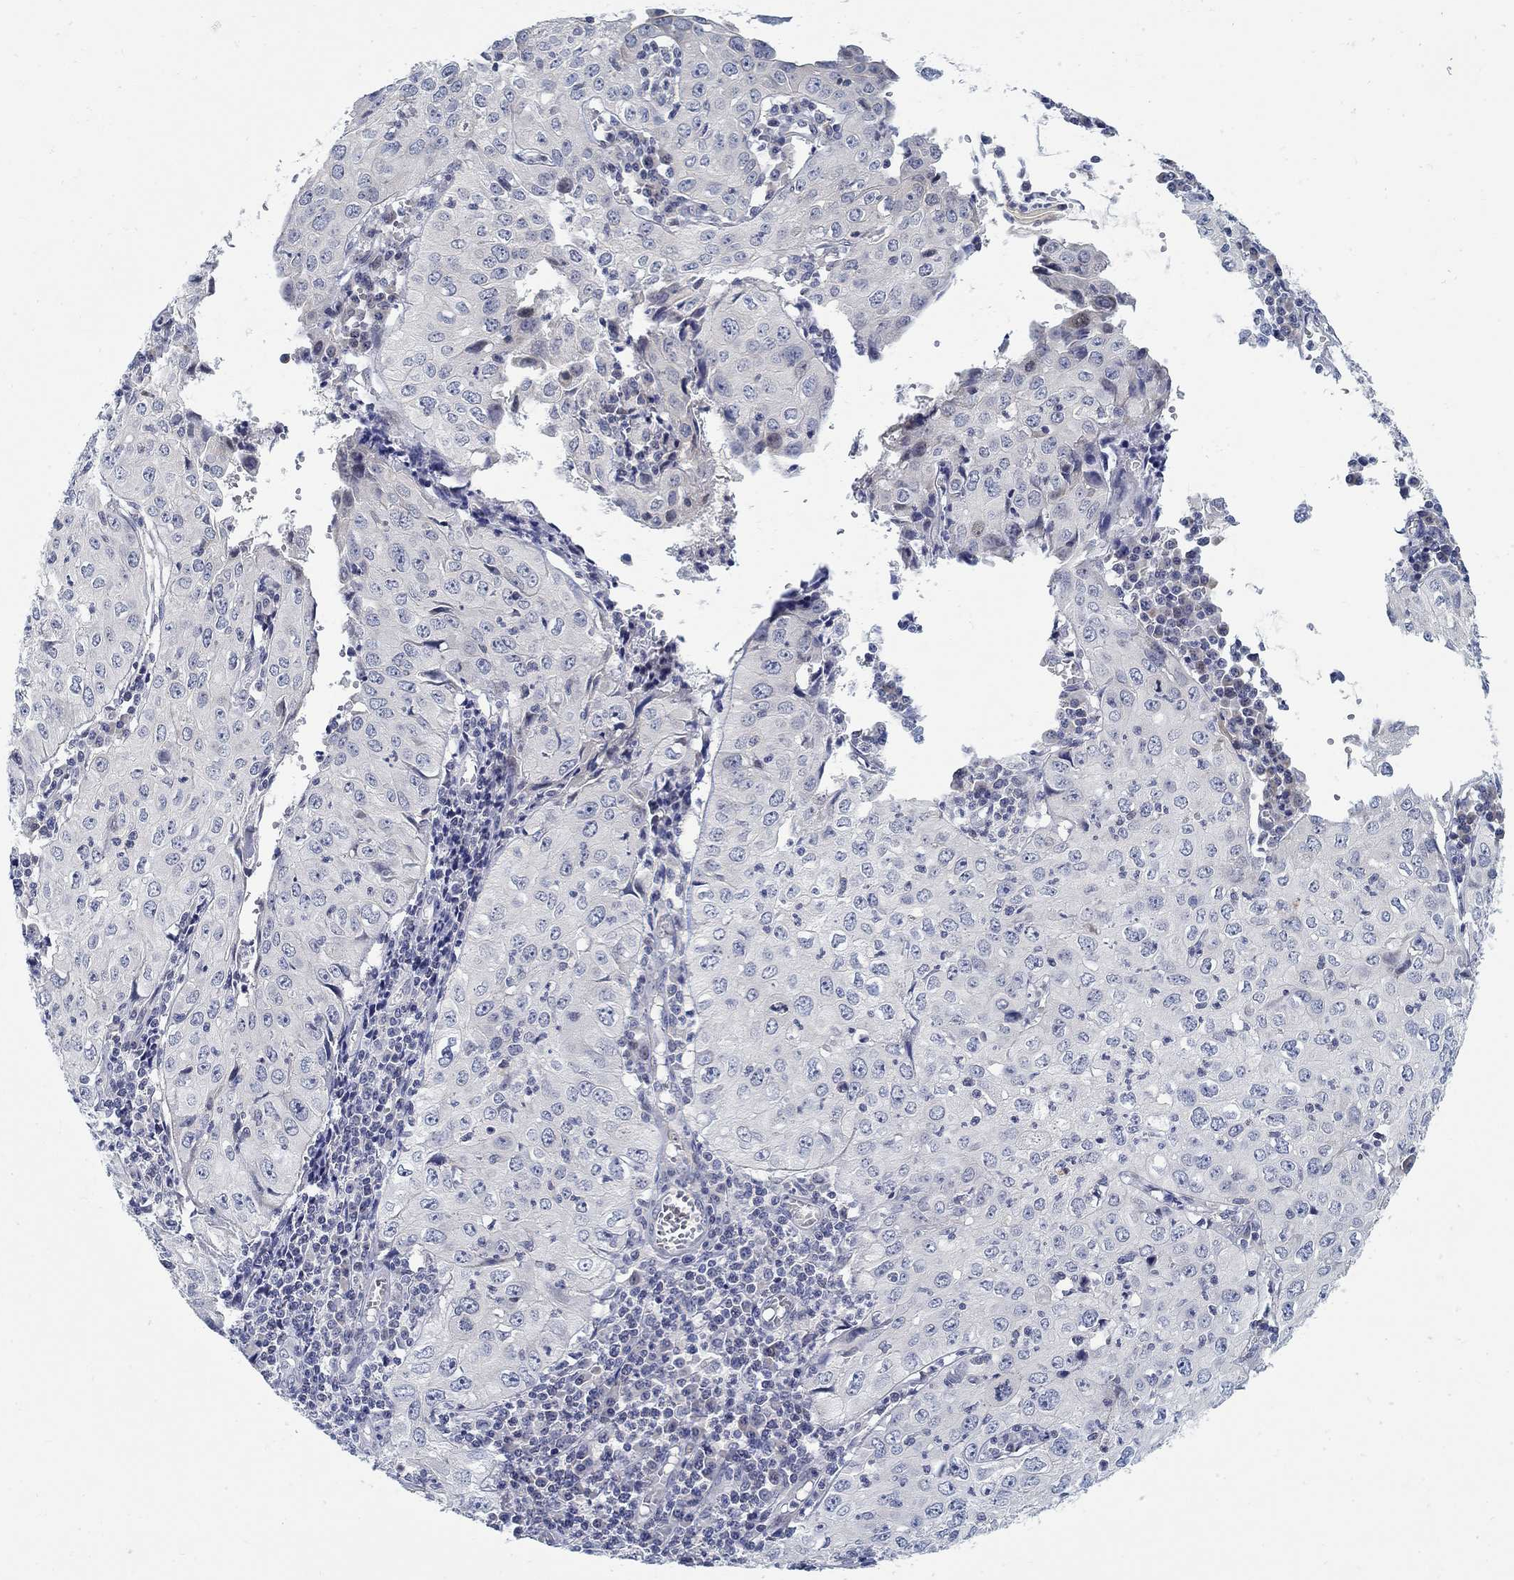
{"staining": {"intensity": "negative", "quantity": "none", "location": "none"}, "tissue": "cervical cancer", "cell_type": "Tumor cells", "image_type": "cancer", "snomed": [{"axis": "morphology", "description": "Squamous cell carcinoma, NOS"}, {"axis": "topography", "description": "Cervix"}], "caption": "This image is of cervical cancer (squamous cell carcinoma) stained with IHC to label a protein in brown with the nuclei are counter-stained blue. There is no staining in tumor cells.", "gene": "ANO7", "patient": {"sex": "female", "age": 24}}